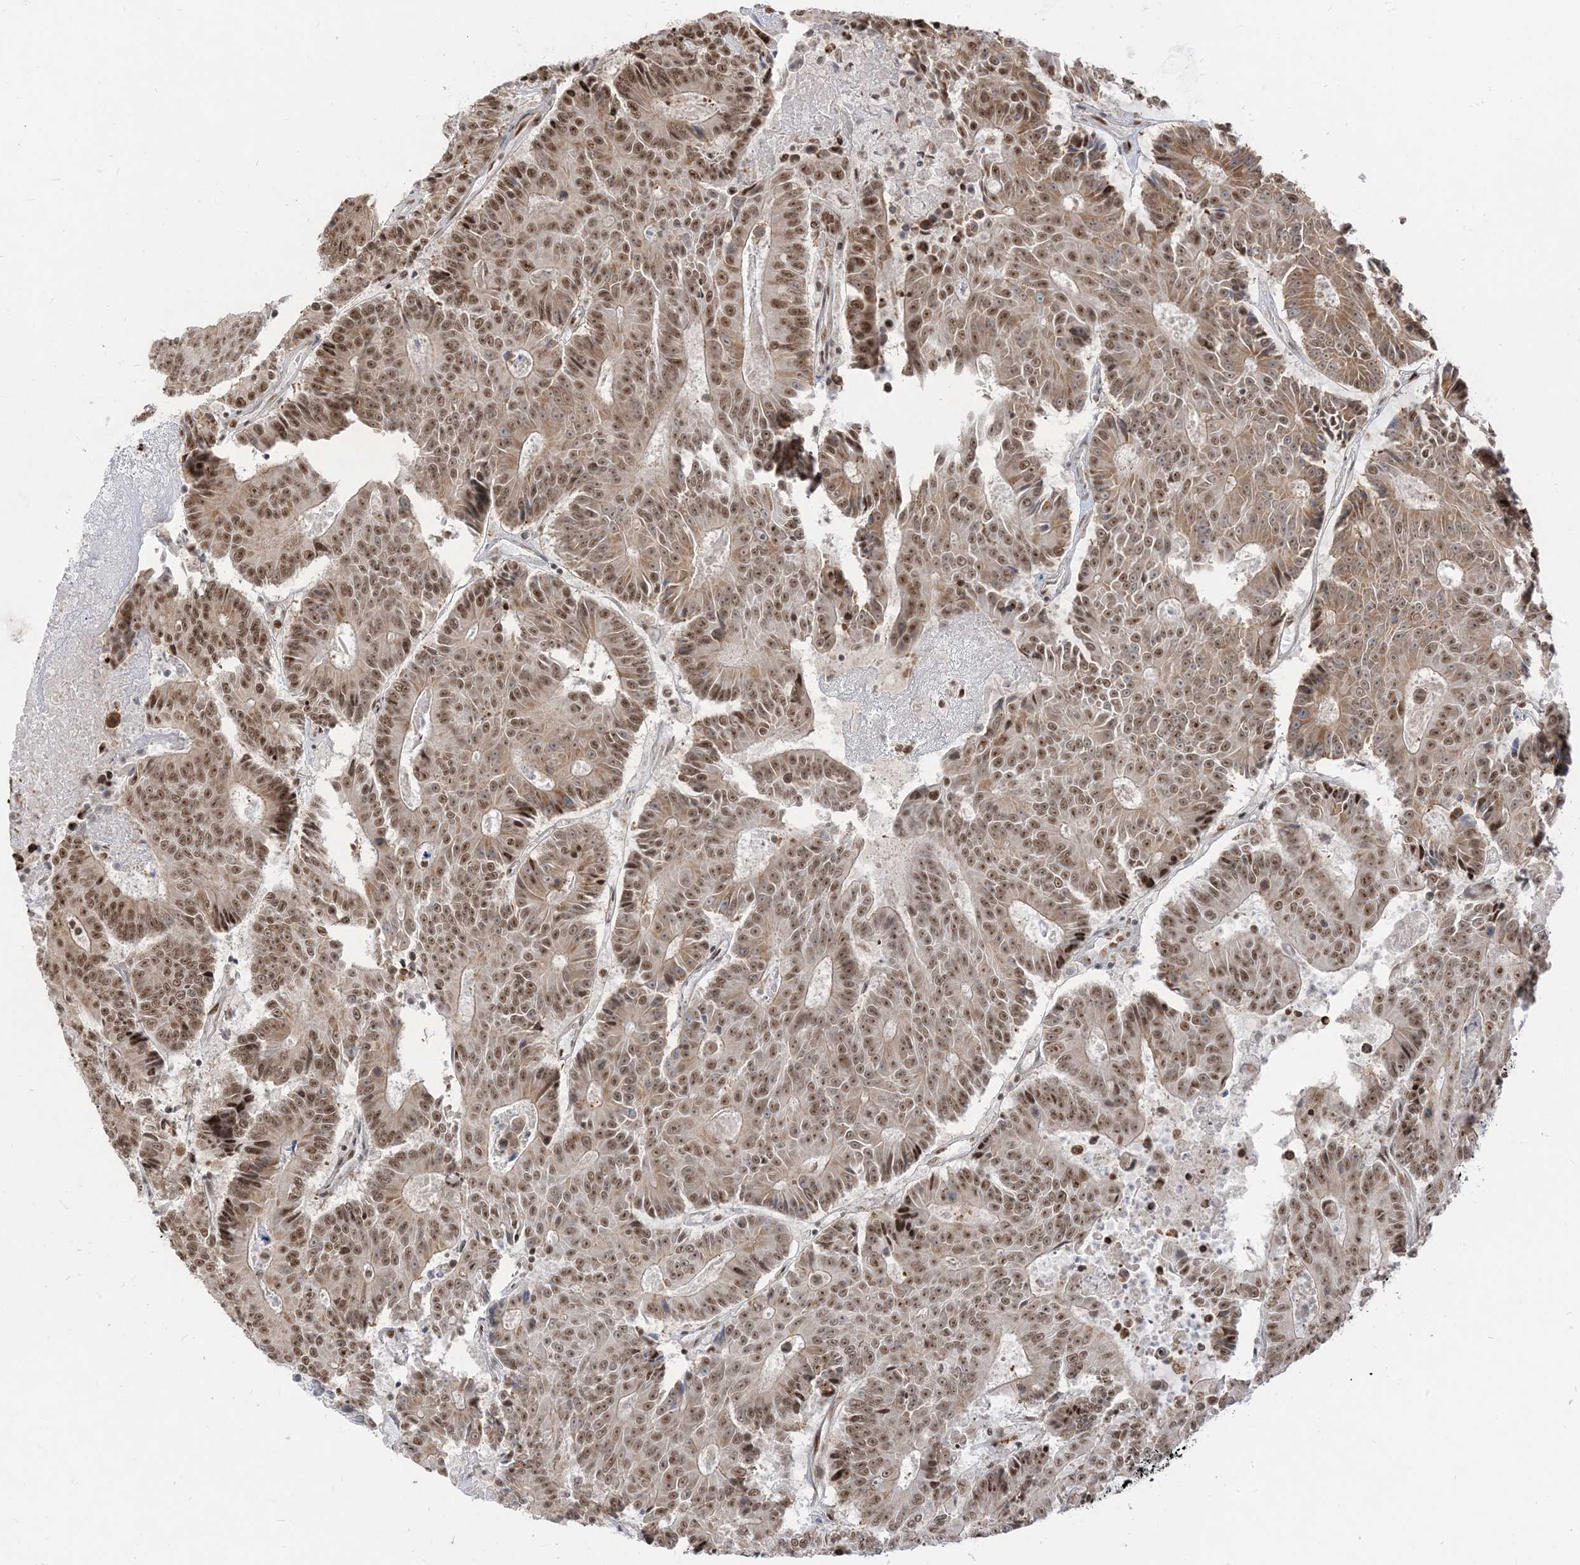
{"staining": {"intensity": "moderate", "quantity": ">75%", "location": "nuclear"}, "tissue": "colorectal cancer", "cell_type": "Tumor cells", "image_type": "cancer", "snomed": [{"axis": "morphology", "description": "Adenocarcinoma, NOS"}, {"axis": "topography", "description": "Colon"}], "caption": "Colorectal cancer stained for a protein demonstrates moderate nuclear positivity in tumor cells. The protein is stained brown, and the nuclei are stained in blue (DAB IHC with brightfield microscopy, high magnification).", "gene": "ARGLU1", "patient": {"sex": "male", "age": 83}}